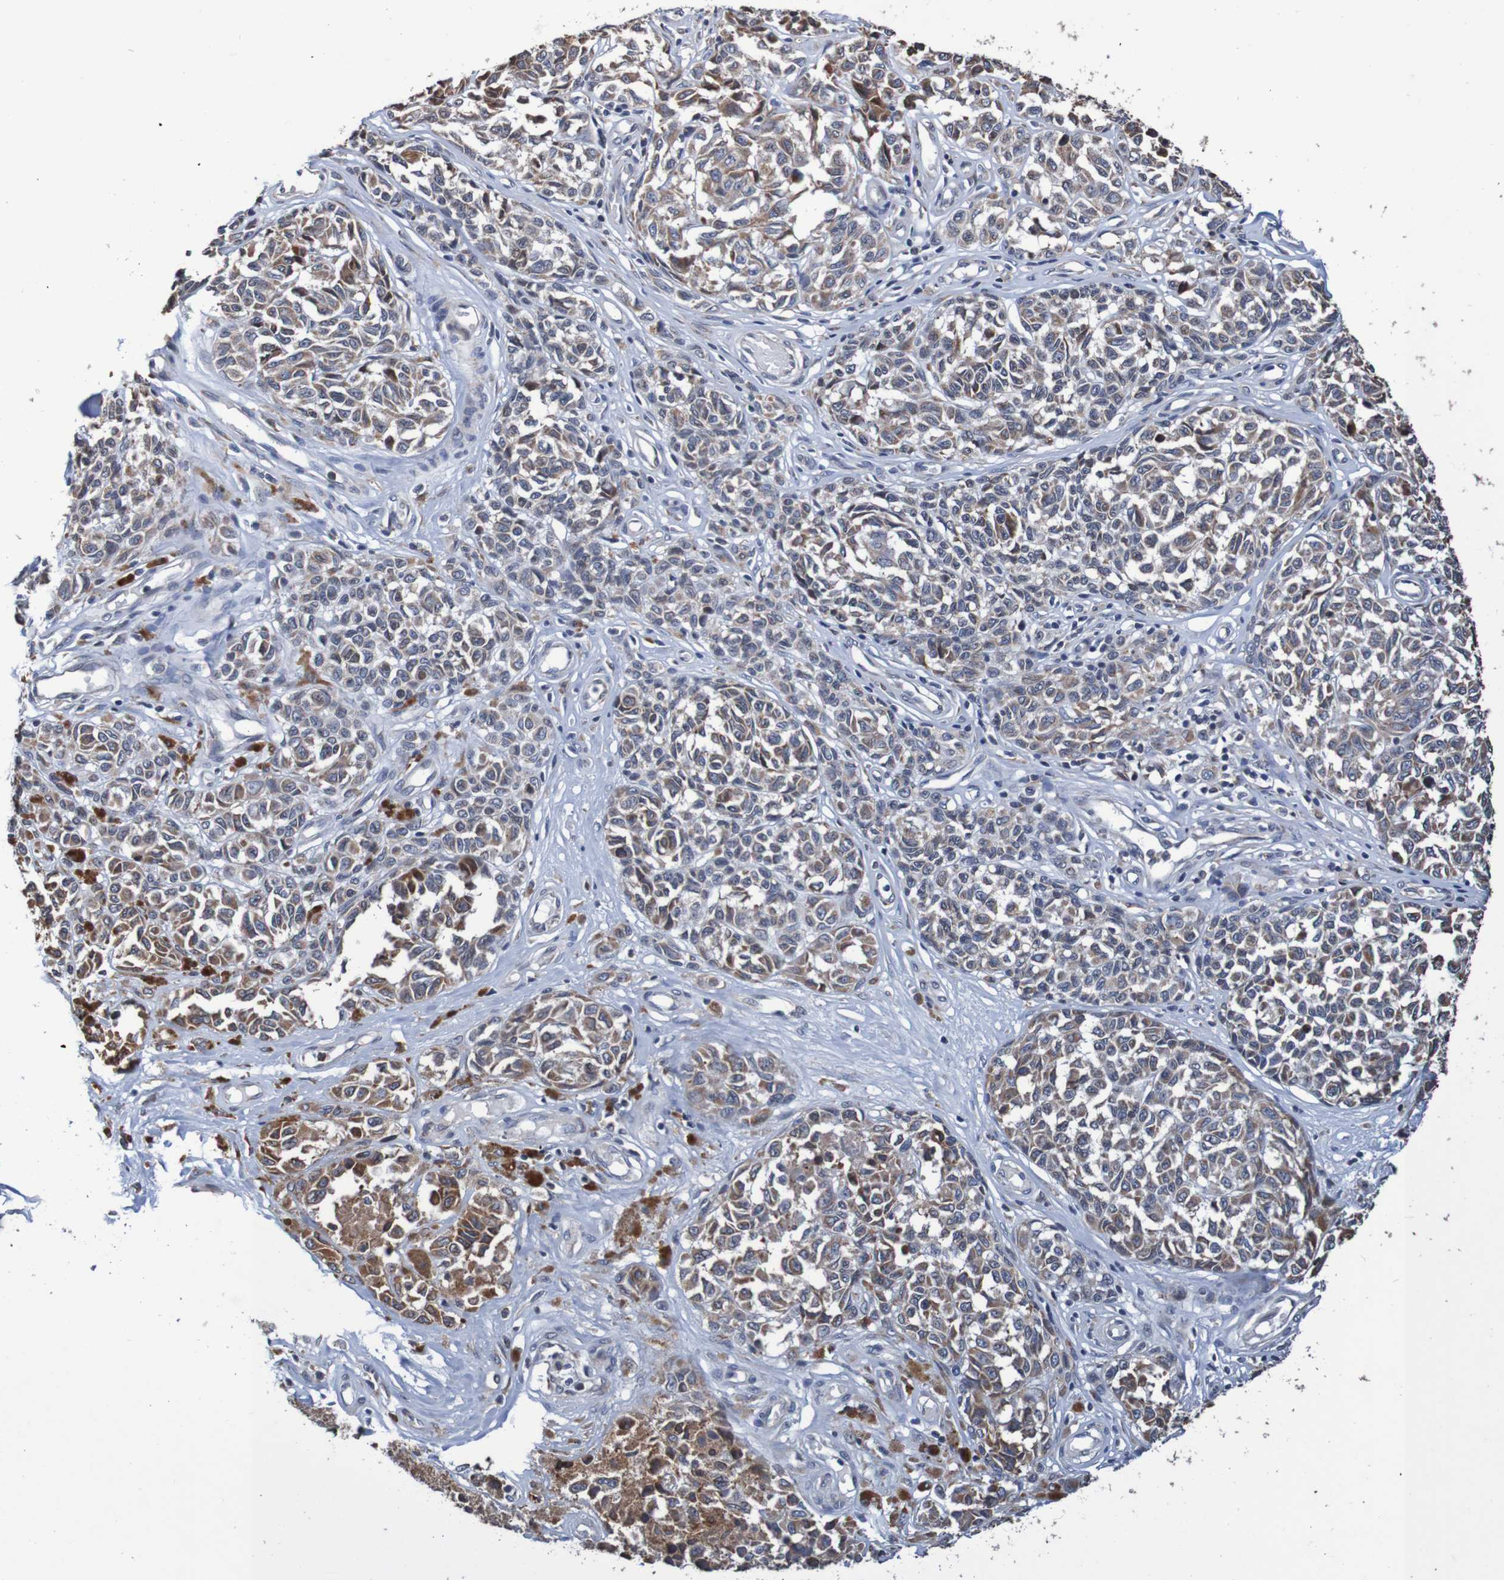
{"staining": {"intensity": "moderate", "quantity": ">75%", "location": "cytoplasmic/membranous"}, "tissue": "melanoma", "cell_type": "Tumor cells", "image_type": "cancer", "snomed": [{"axis": "morphology", "description": "Malignant melanoma, NOS"}, {"axis": "topography", "description": "Skin"}], "caption": "Immunohistochemistry (IHC) micrograph of human melanoma stained for a protein (brown), which displays medium levels of moderate cytoplasmic/membranous positivity in about >75% of tumor cells.", "gene": "FIBP", "patient": {"sex": "female", "age": 64}}